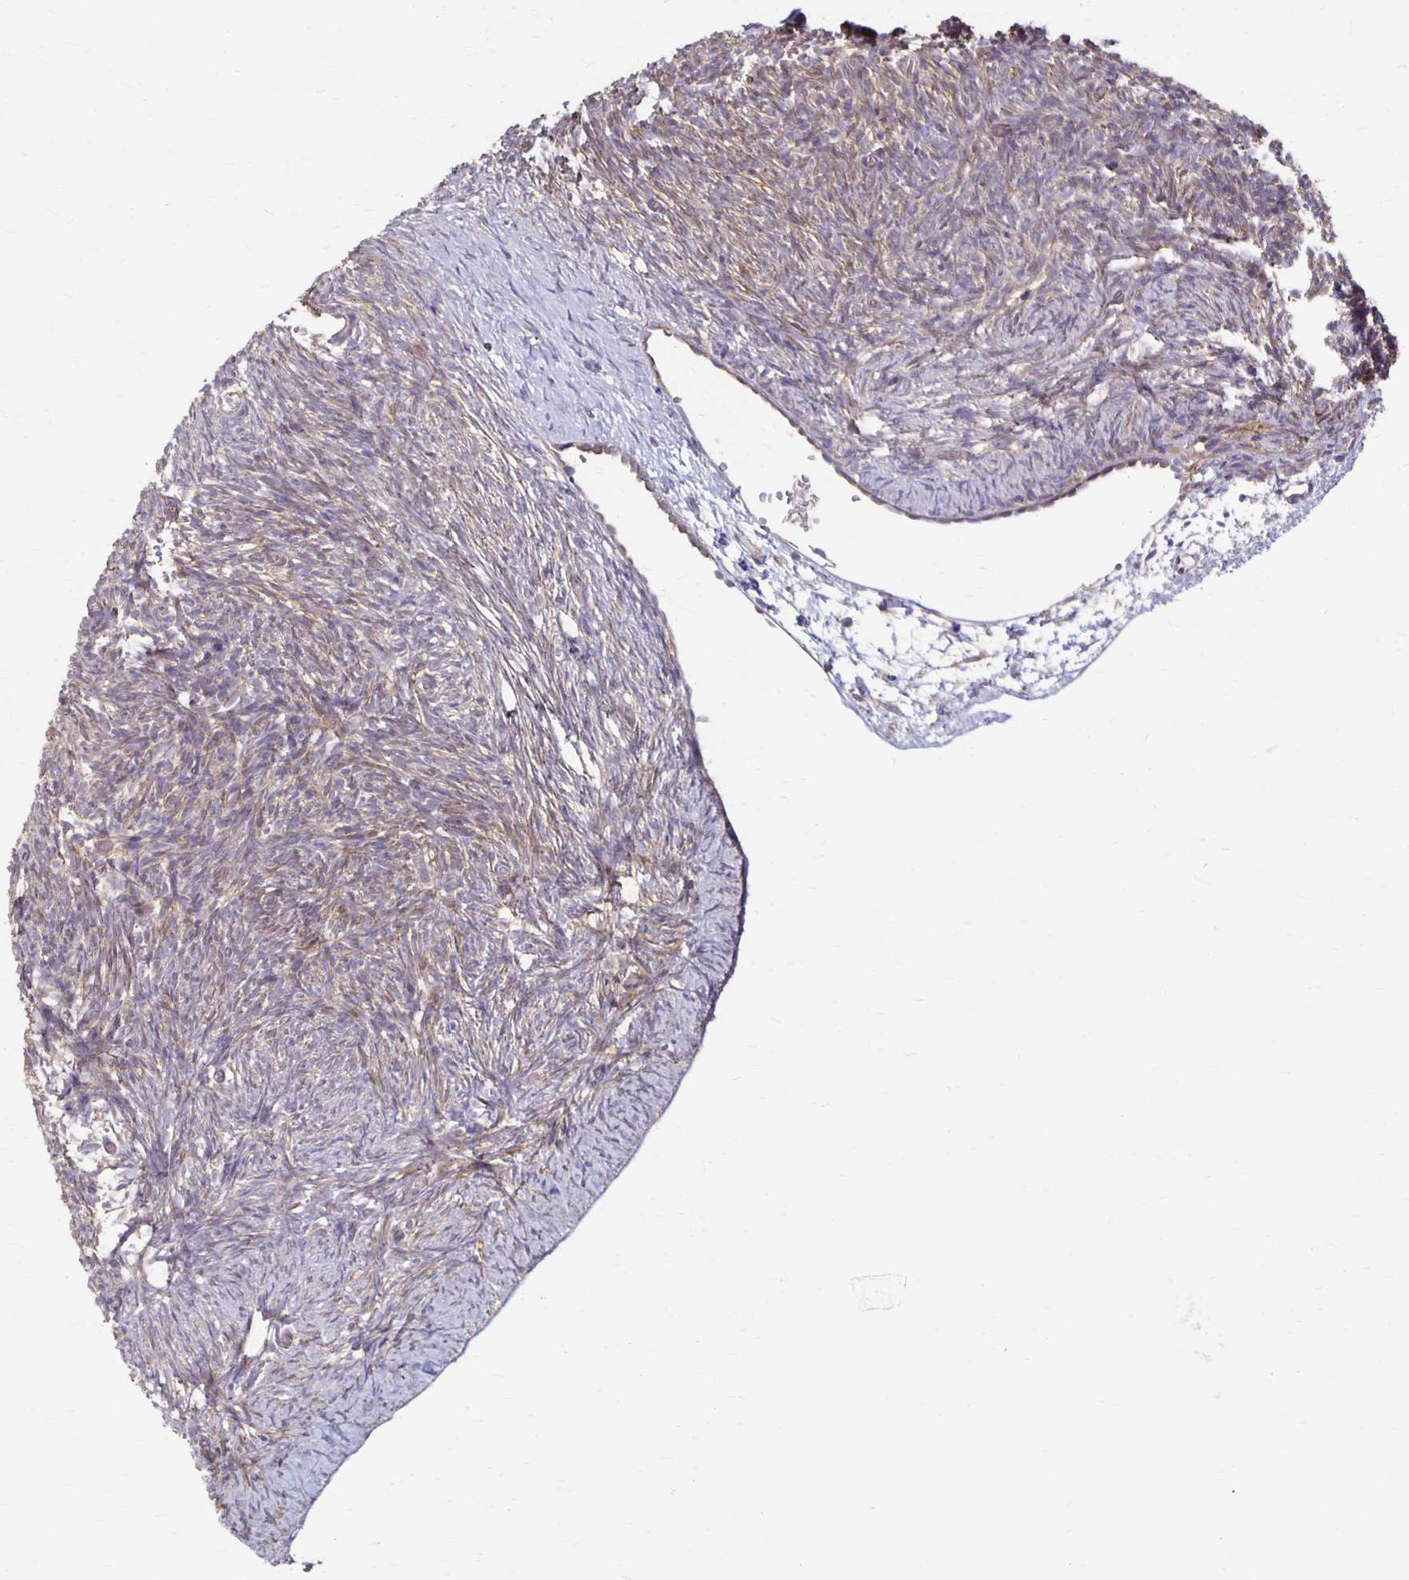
{"staining": {"intensity": "weak", "quantity": ">75%", "location": "cytoplasmic/membranous"}, "tissue": "ovary", "cell_type": "Follicle cells", "image_type": "normal", "snomed": [{"axis": "morphology", "description": "Normal tissue, NOS"}, {"axis": "topography", "description": "Ovary"}], "caption": "Benign ovary reveals weak cytoplasmic/membranous staining in about >75% of follicle cells, visualized by immunohistochemistry. Nuclei are stained in blue.", "gene": "PPP1R3E", "patient": {"sex": "female", "age": 39}}